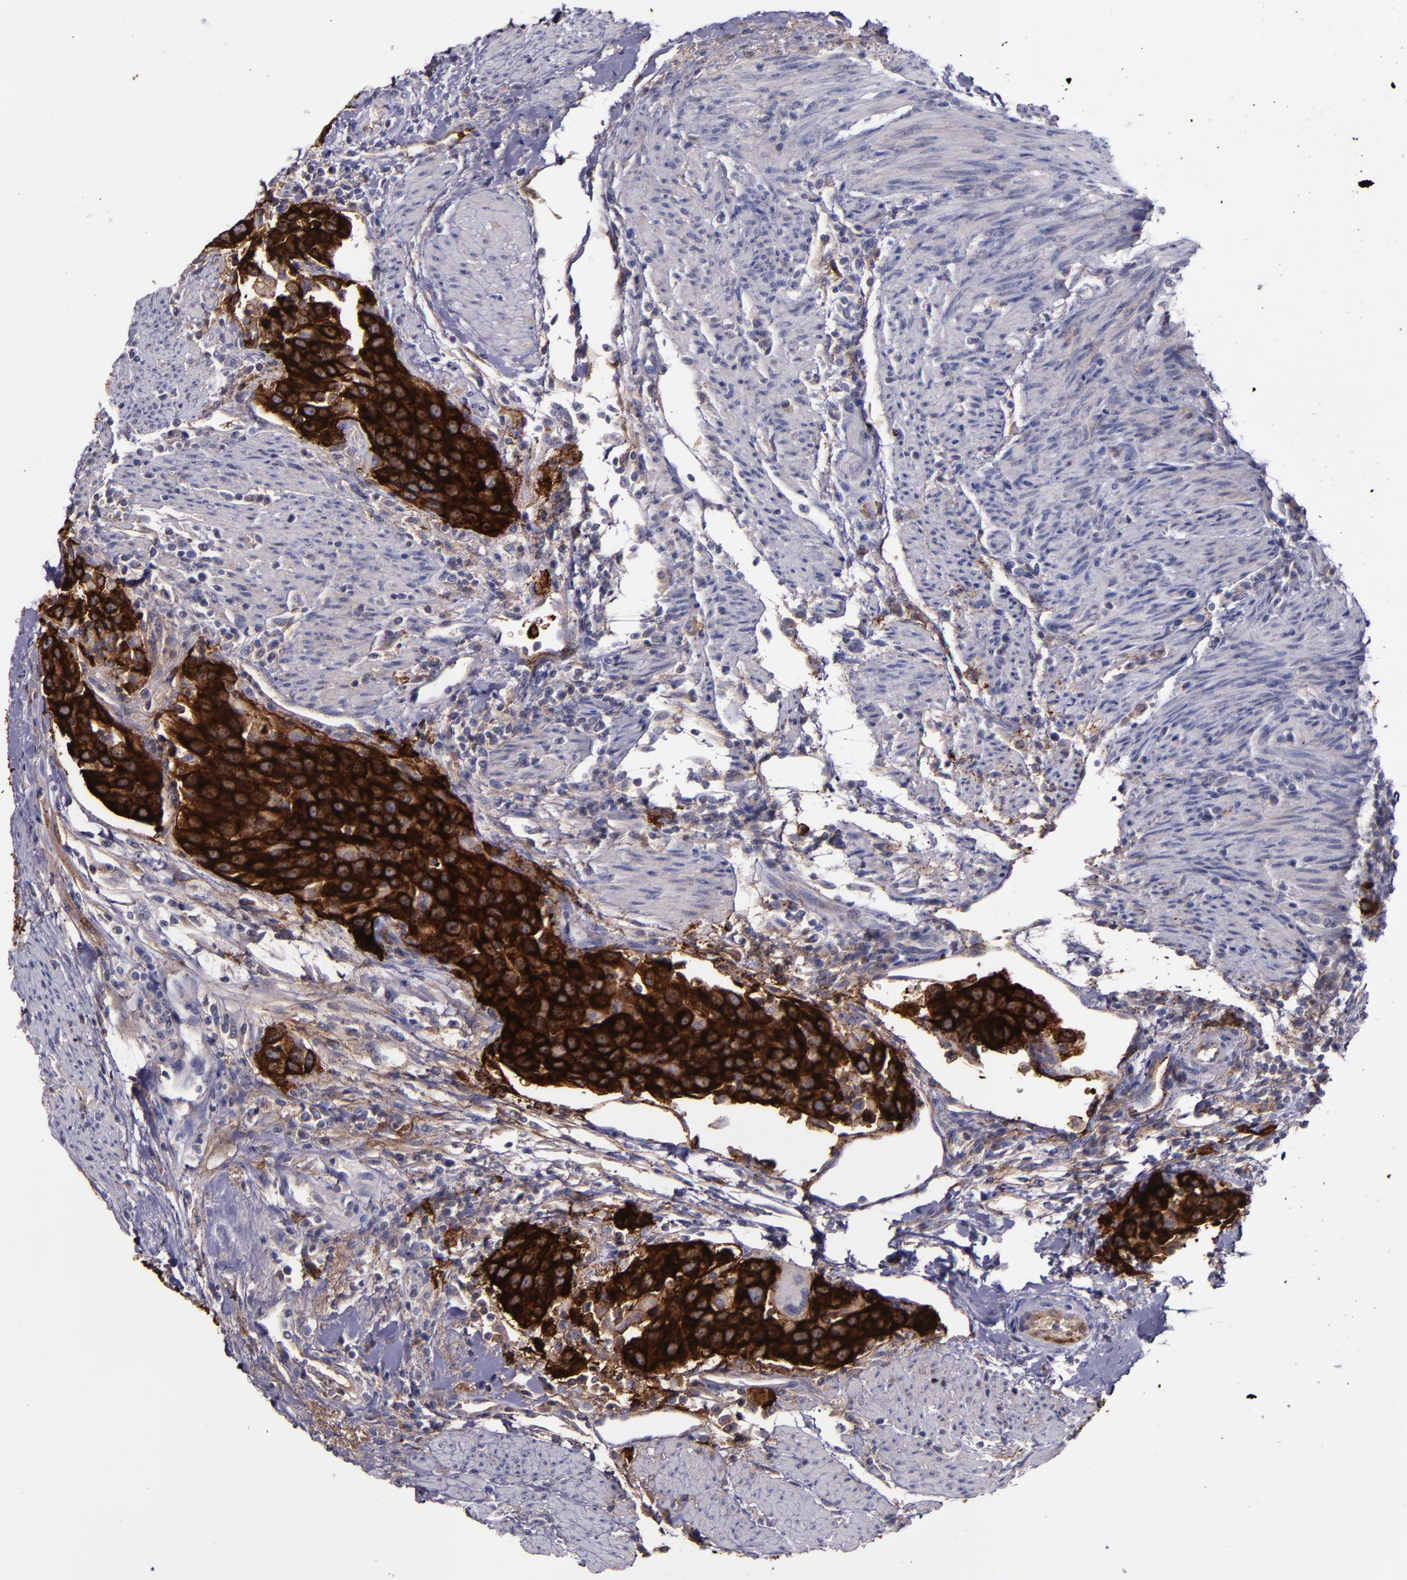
{"staining": {"intensity": "strong", "quantity": ">75%", "location": "cytoplasmic/membranous"}, "tissue": "urothelial cancer", "cell_type": "Tumor cells", "image_type": "cancer", "snomed": [{"axis": "morphology", "description": "Urothelial carcinoma, High grade"}, {"axis": "topography", "description": "Urinary bladder"}], "caption": "Approximately >75% of tumor cells in urothelial cancer display strong cytoplasmic/membranous protein staining as visualized by brown immunohistochemical staining.", "gene": "MFGE8", "patient": {"sex": "female", "age": 80}}